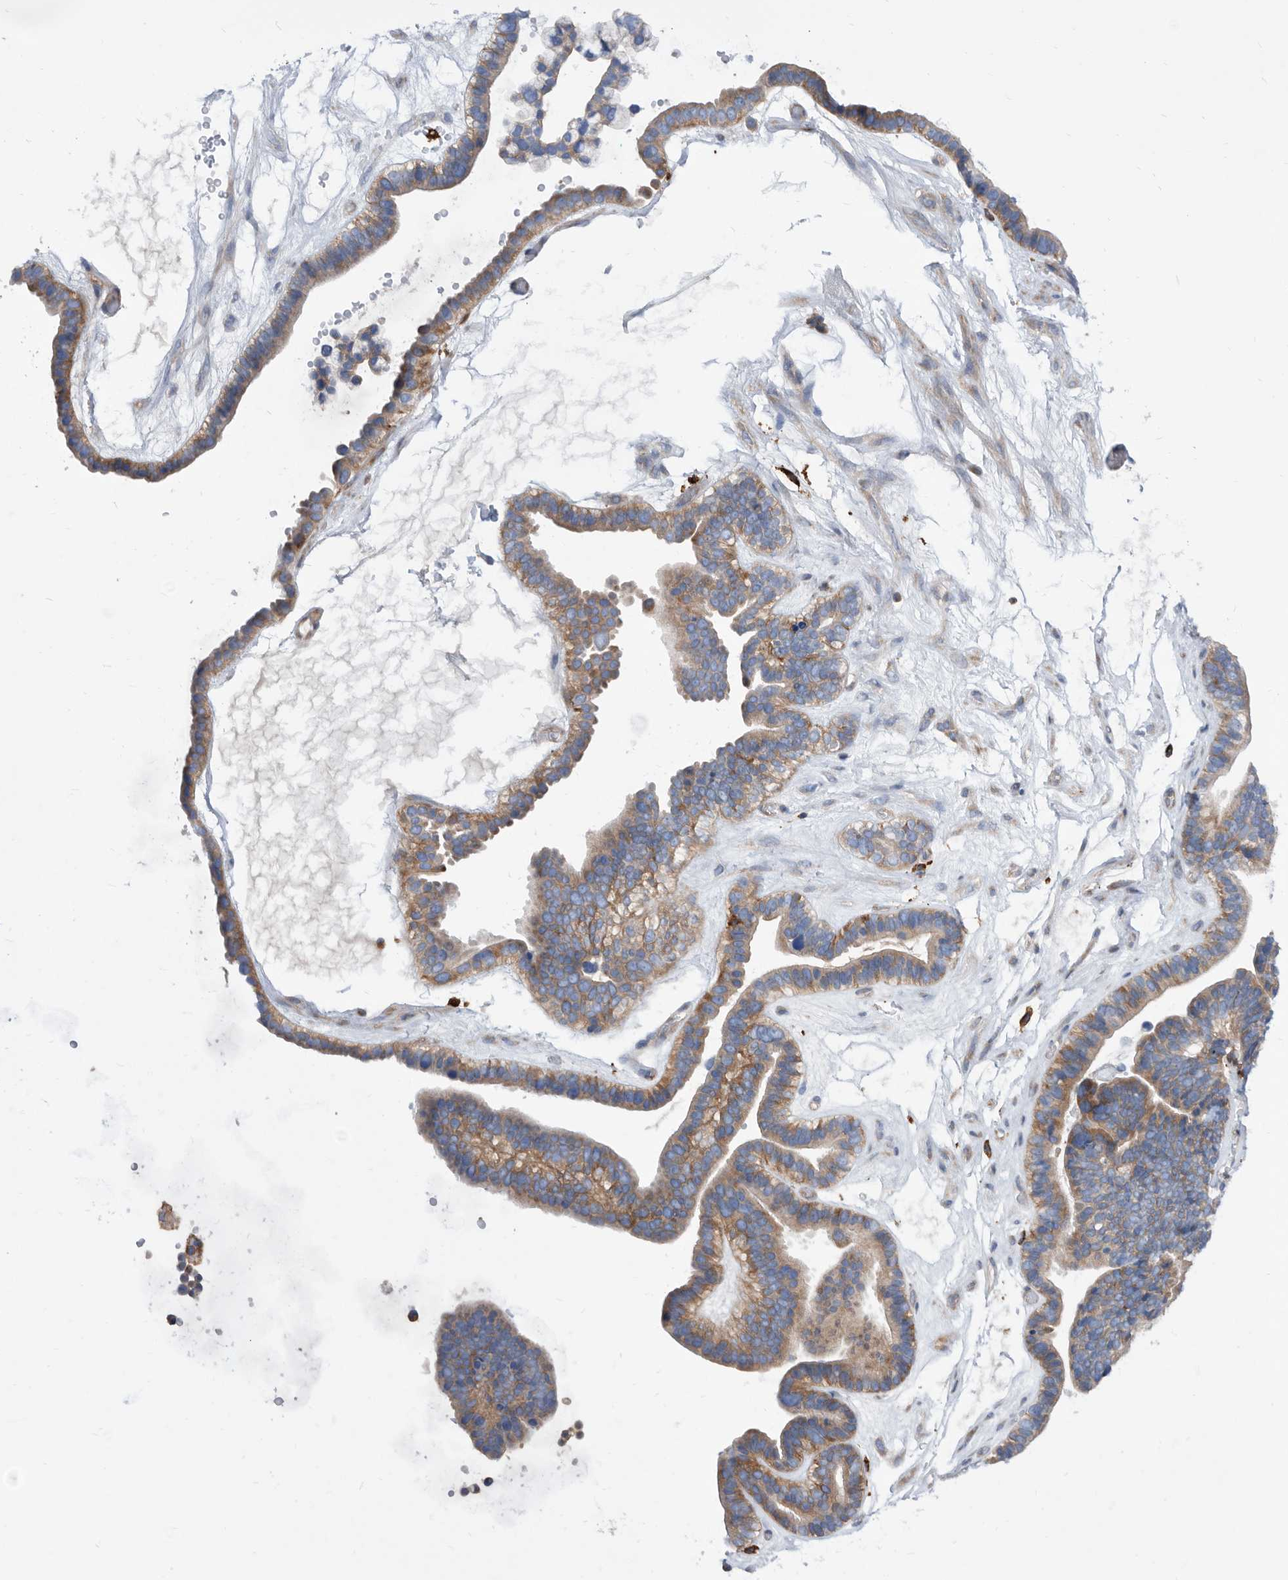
{"staining": {"intensity": "moderate", "quantity": ">75%", "location": "cytoplasmic/membranous"}, "tissue": "ovarian cancer", "cell_type": "Tumor cells", "image_type": "cancer", "snomed": [{"axis": "morphology", "description": "Cystadenocarcinoma, serous, NOS"}, {"axis": "topography", "description": "Ovary"}], "caption": "The image displays a brown stain indicating the presence of a protein in the cytoplasmic/membranous of tumor cells in ovarian cancer (serous cystadenocarcinoma).", "gene": "SMG7", "patient": {"sex": "female", "age": 56}}